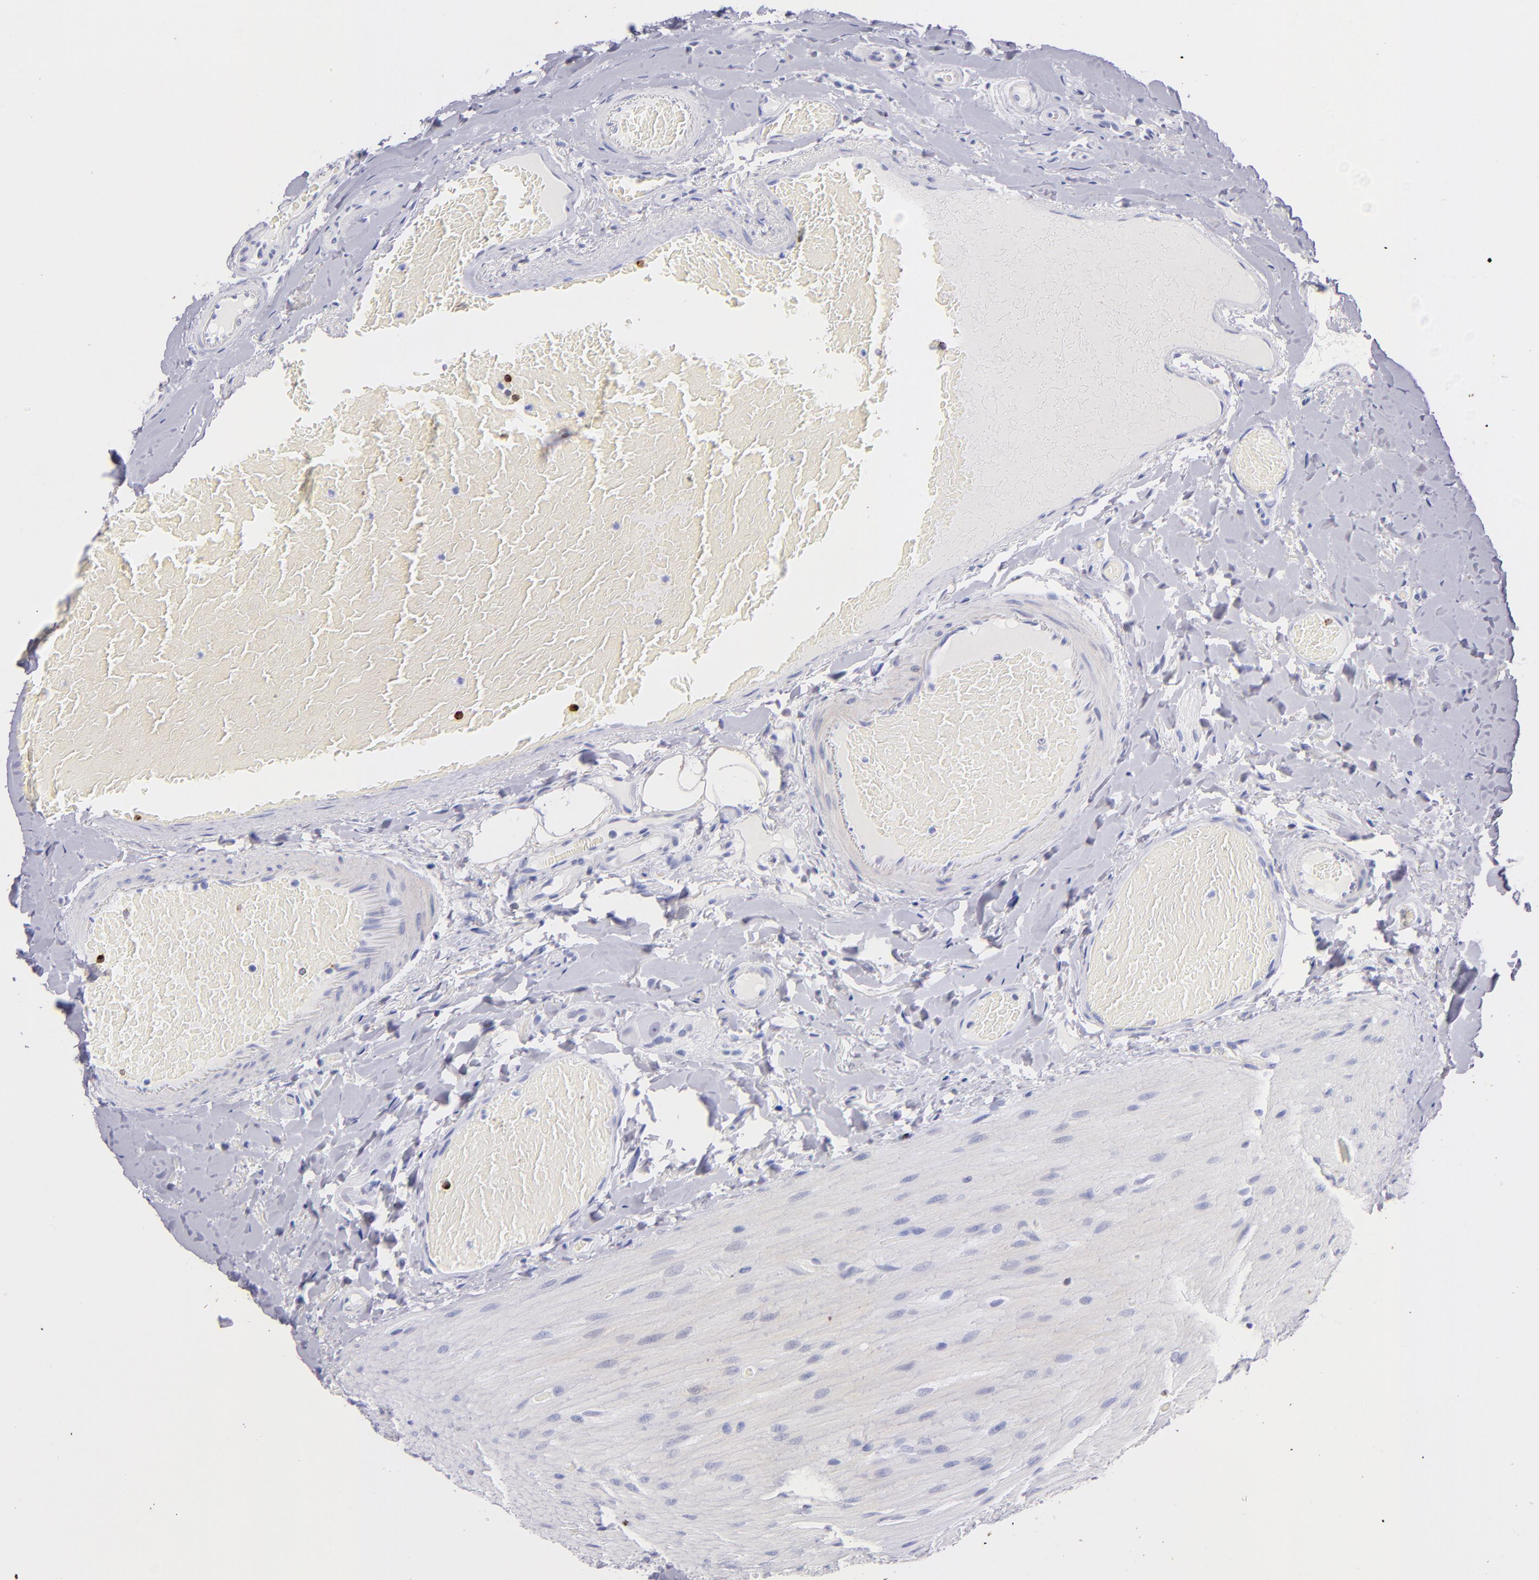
{"staining": {"intensity": "negative", "quantity": "none", "location": "none"}, "tissue": "duodenum", "cell_type": "Glandular cells", "image_type": "normal", "snomed": [{"axis": "morphology", "description": "Normal tissue, NOS"}, {"axis": "topography", "description": "Duodenum"}], "caption": "Histopathology image shows no significant protein staining in glandular cells of unremarkable duodenum.", "gene": "PRF1", "patient": {"sex": "male", "age": 66}}